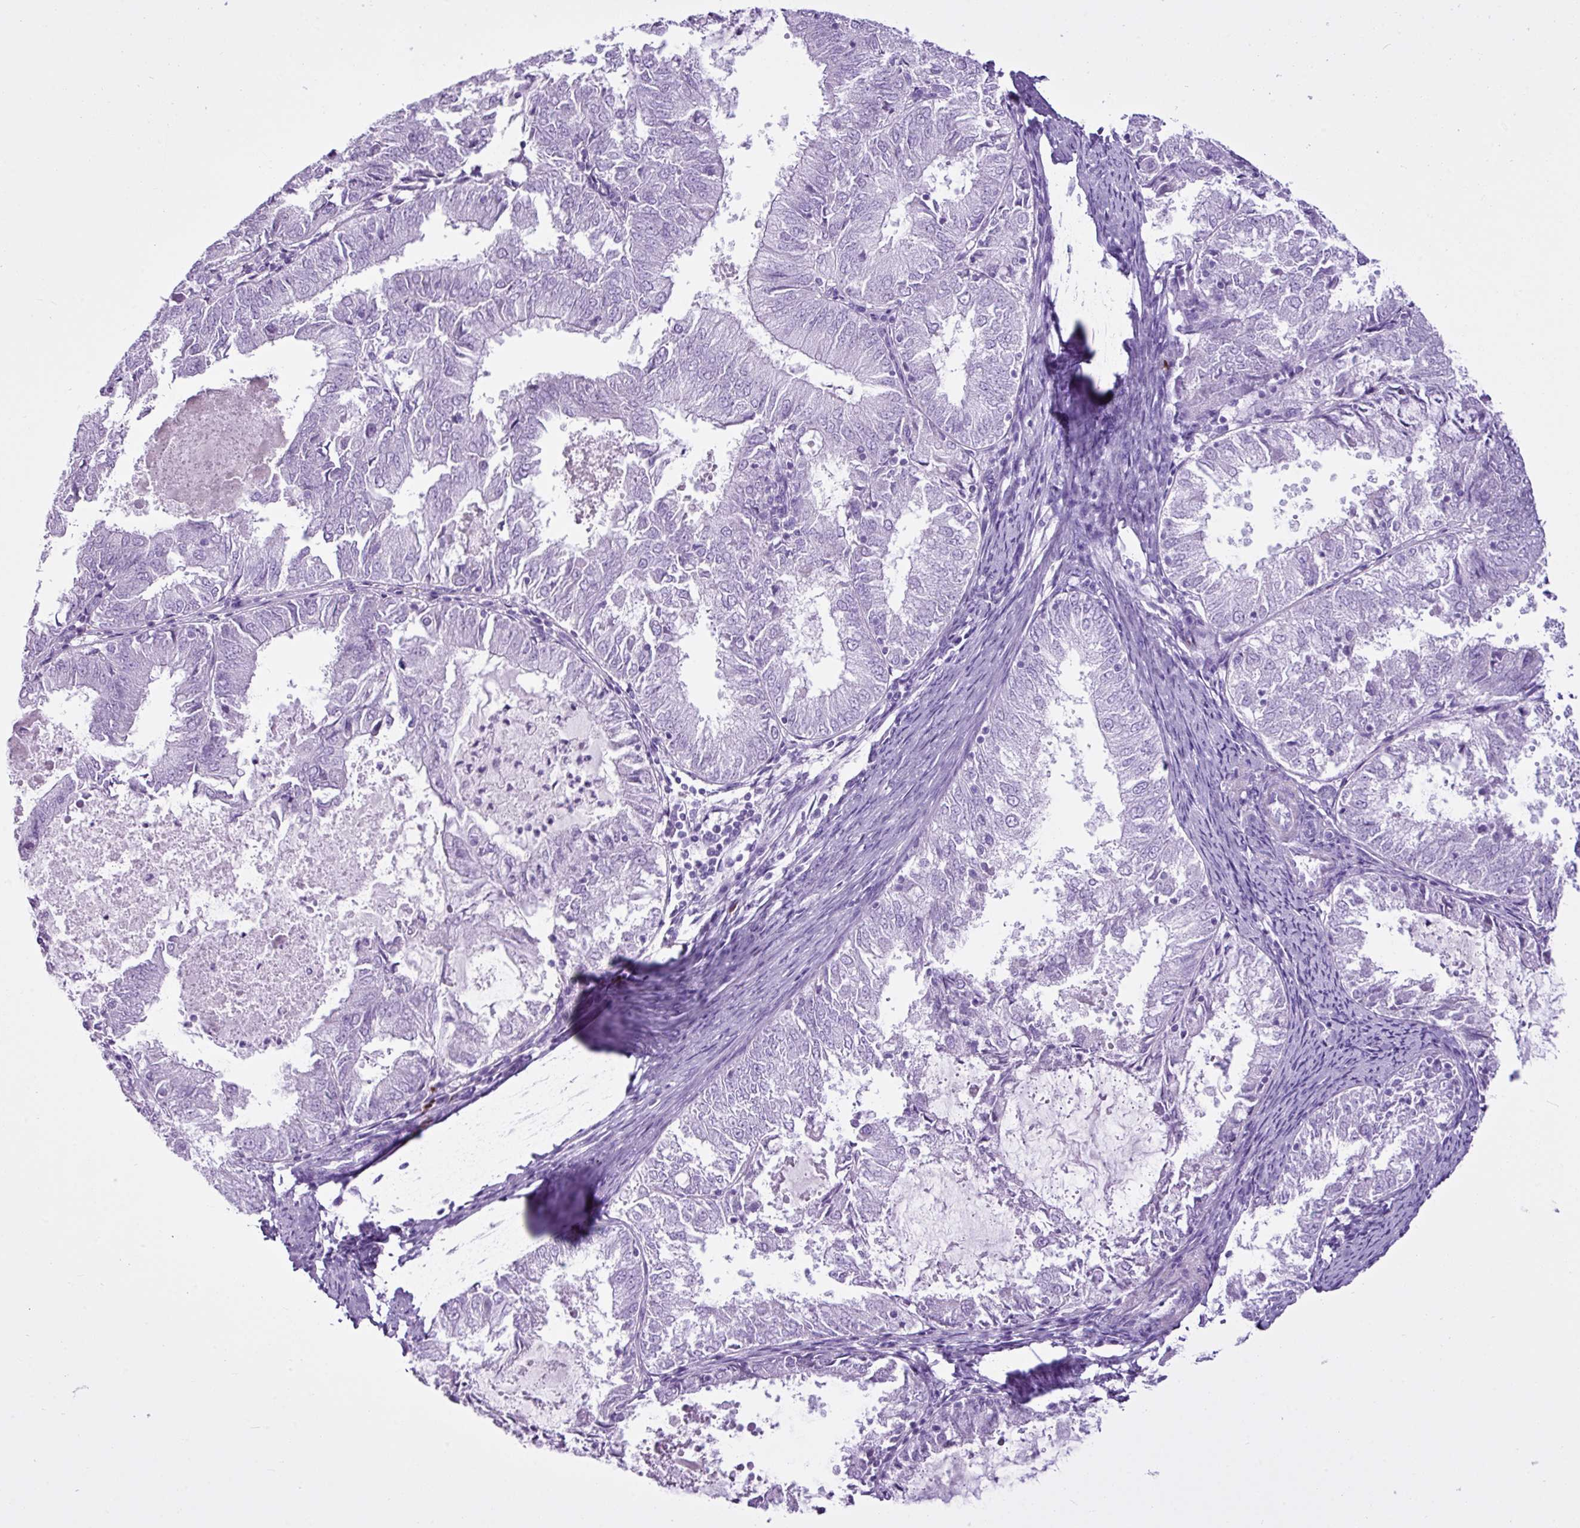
{"staining": {"intensity": "negative", "quantity": "none", "location": "none"}, "tissue": "endometrial cancer", "cell_type": "Tumor cells", "image_type": "cancer", "snomed": [{"axis": "morphology", "description": "Adenocarcinoma, NOS"}, {"axis": "topography", "description": "Endometrium"}], "caption": "There is no significant positivity in tumor cells of endometrial cancer.", "gene": "LILRB4", "patient": {"sex": "female", "age": 57}}